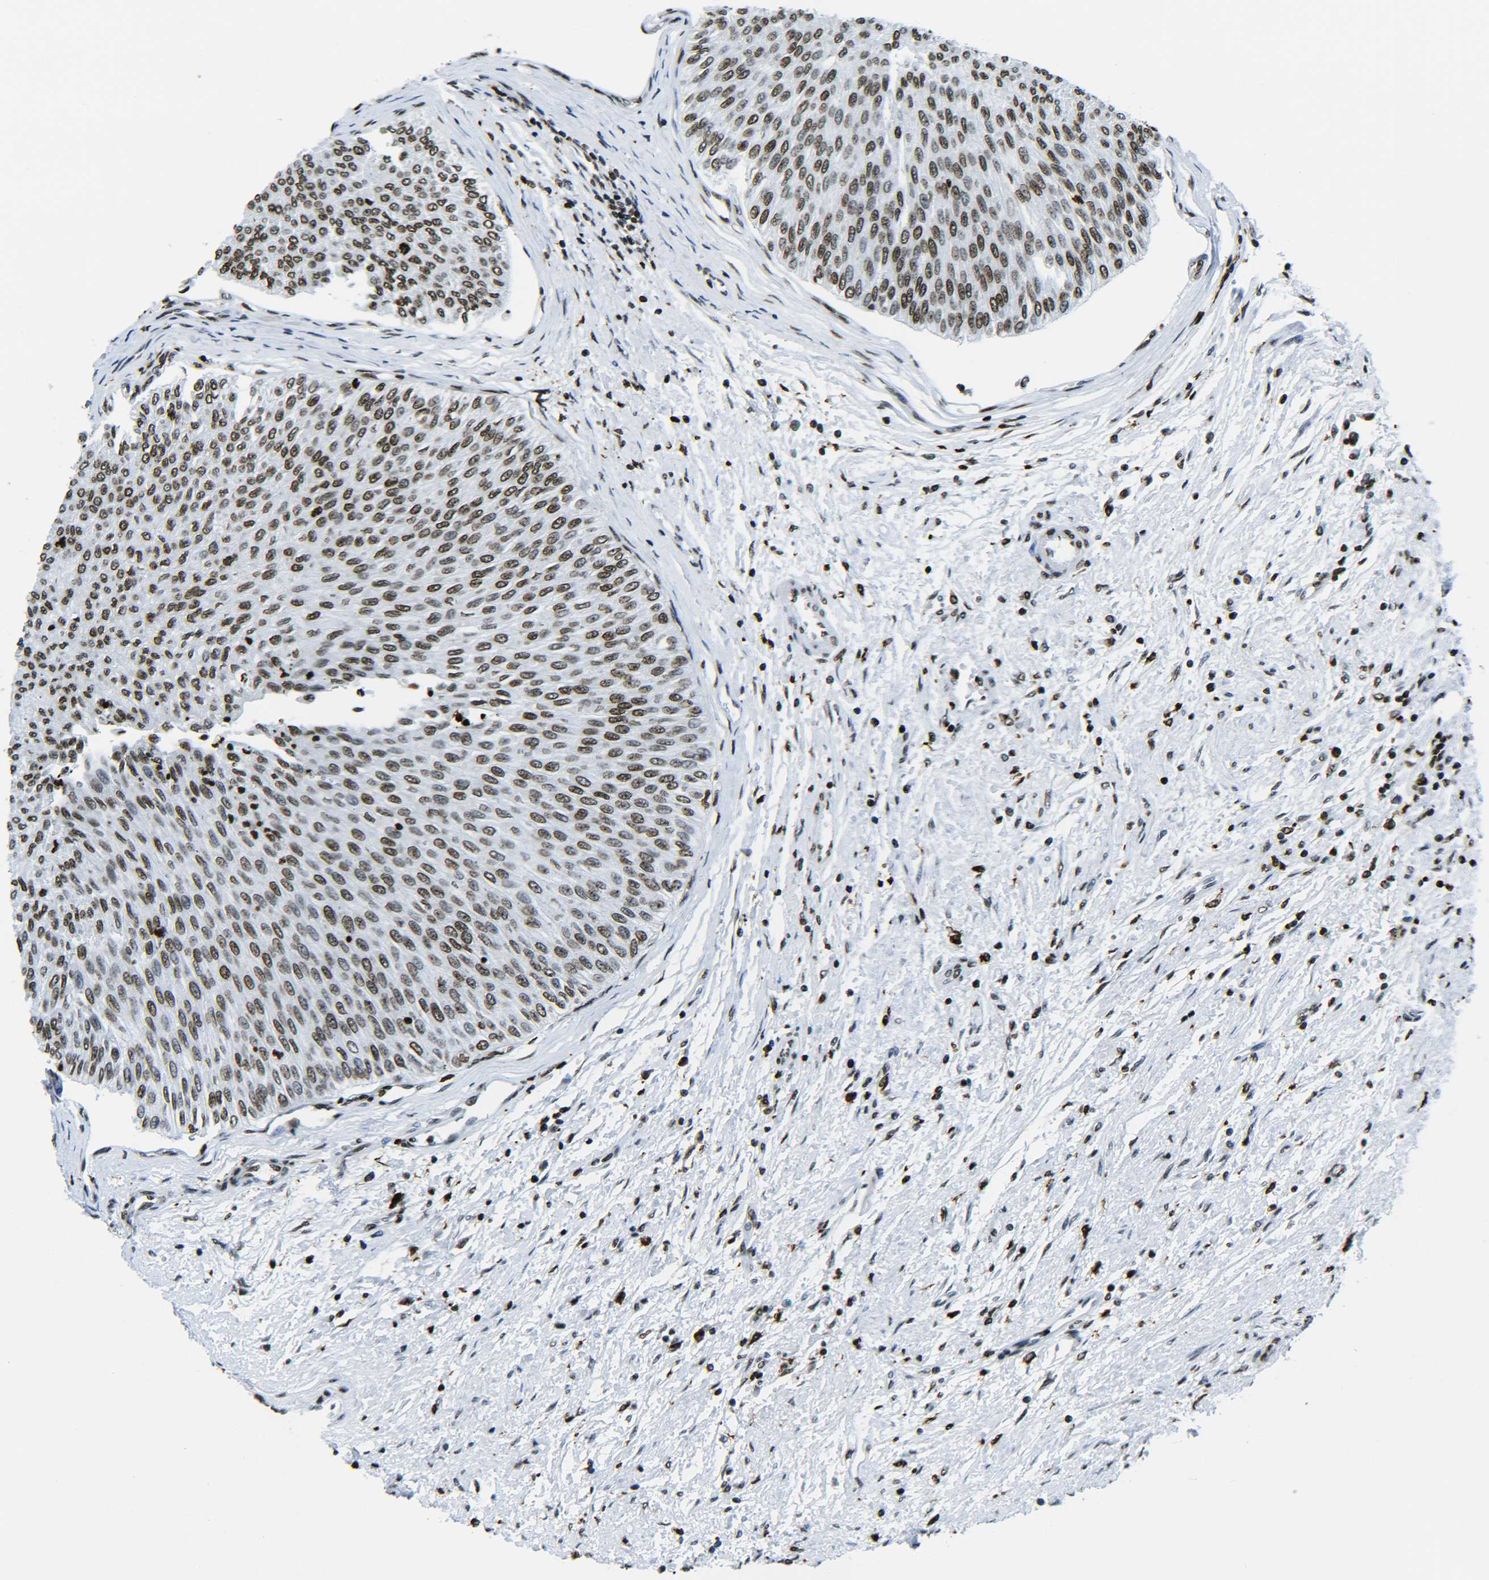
{"staining": {"intensity": "strong", "quantity": ">75%", "location": "nuclear"}, "tissue": "urothelial cancer", "cell_type": "Tumor cells", "image_type": "cancer", "snomed": [{"axis": "morphology", "description": "Urothelial carcinoma, Low grade"}, {"axis": "topography", "description": "Urinary bladder"}], "caption": "Urothelial cancer stained with DAB (3,3'-diaminobenzidine) immunohistochemistry shows high levels of strong nuclear staining in approximately >75% of tumor cells. (DAB = brown stain, brightfield microscopy at high magnification).", "gene": "H2AX", "patient": {"sex": "male", "age": 78}}